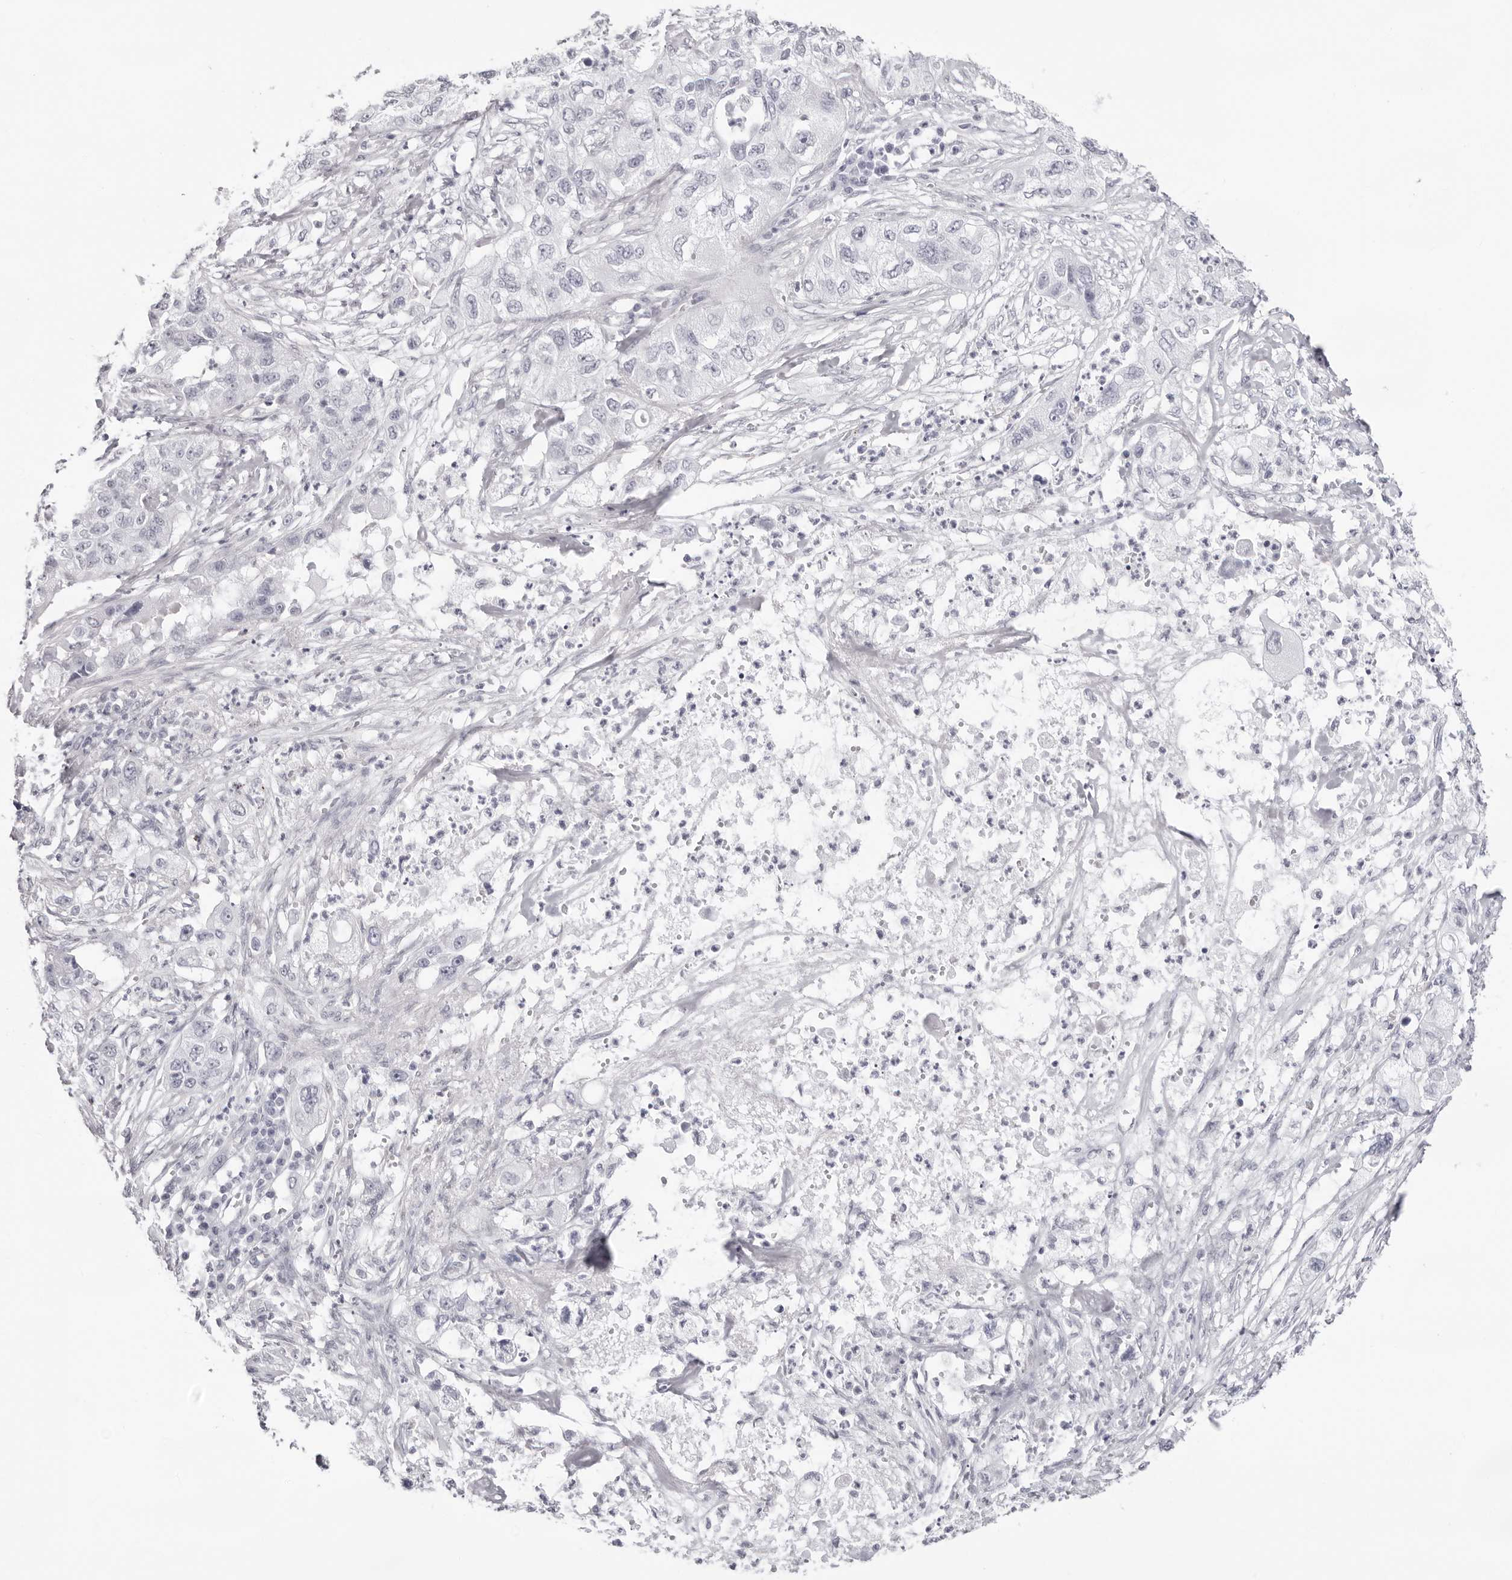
{"staining": {"intensity": "negative", "quantity": "none", "location": "none"}, "tissue": "pancreatic cancer", "cell_type": "Tumor cells", "image_type": "cancer", "snomed": [{"axis": "morphology", "description": "Adenocarcinoma, NOS"}, {"axis": "topography", "description": "Pancreas"}], "caption": "A photomicrograph of human pancreatic cancer is negative for staining in tumor cells.", "gene": "INSL3", "patient": {"sex": "female", "age": 78}}